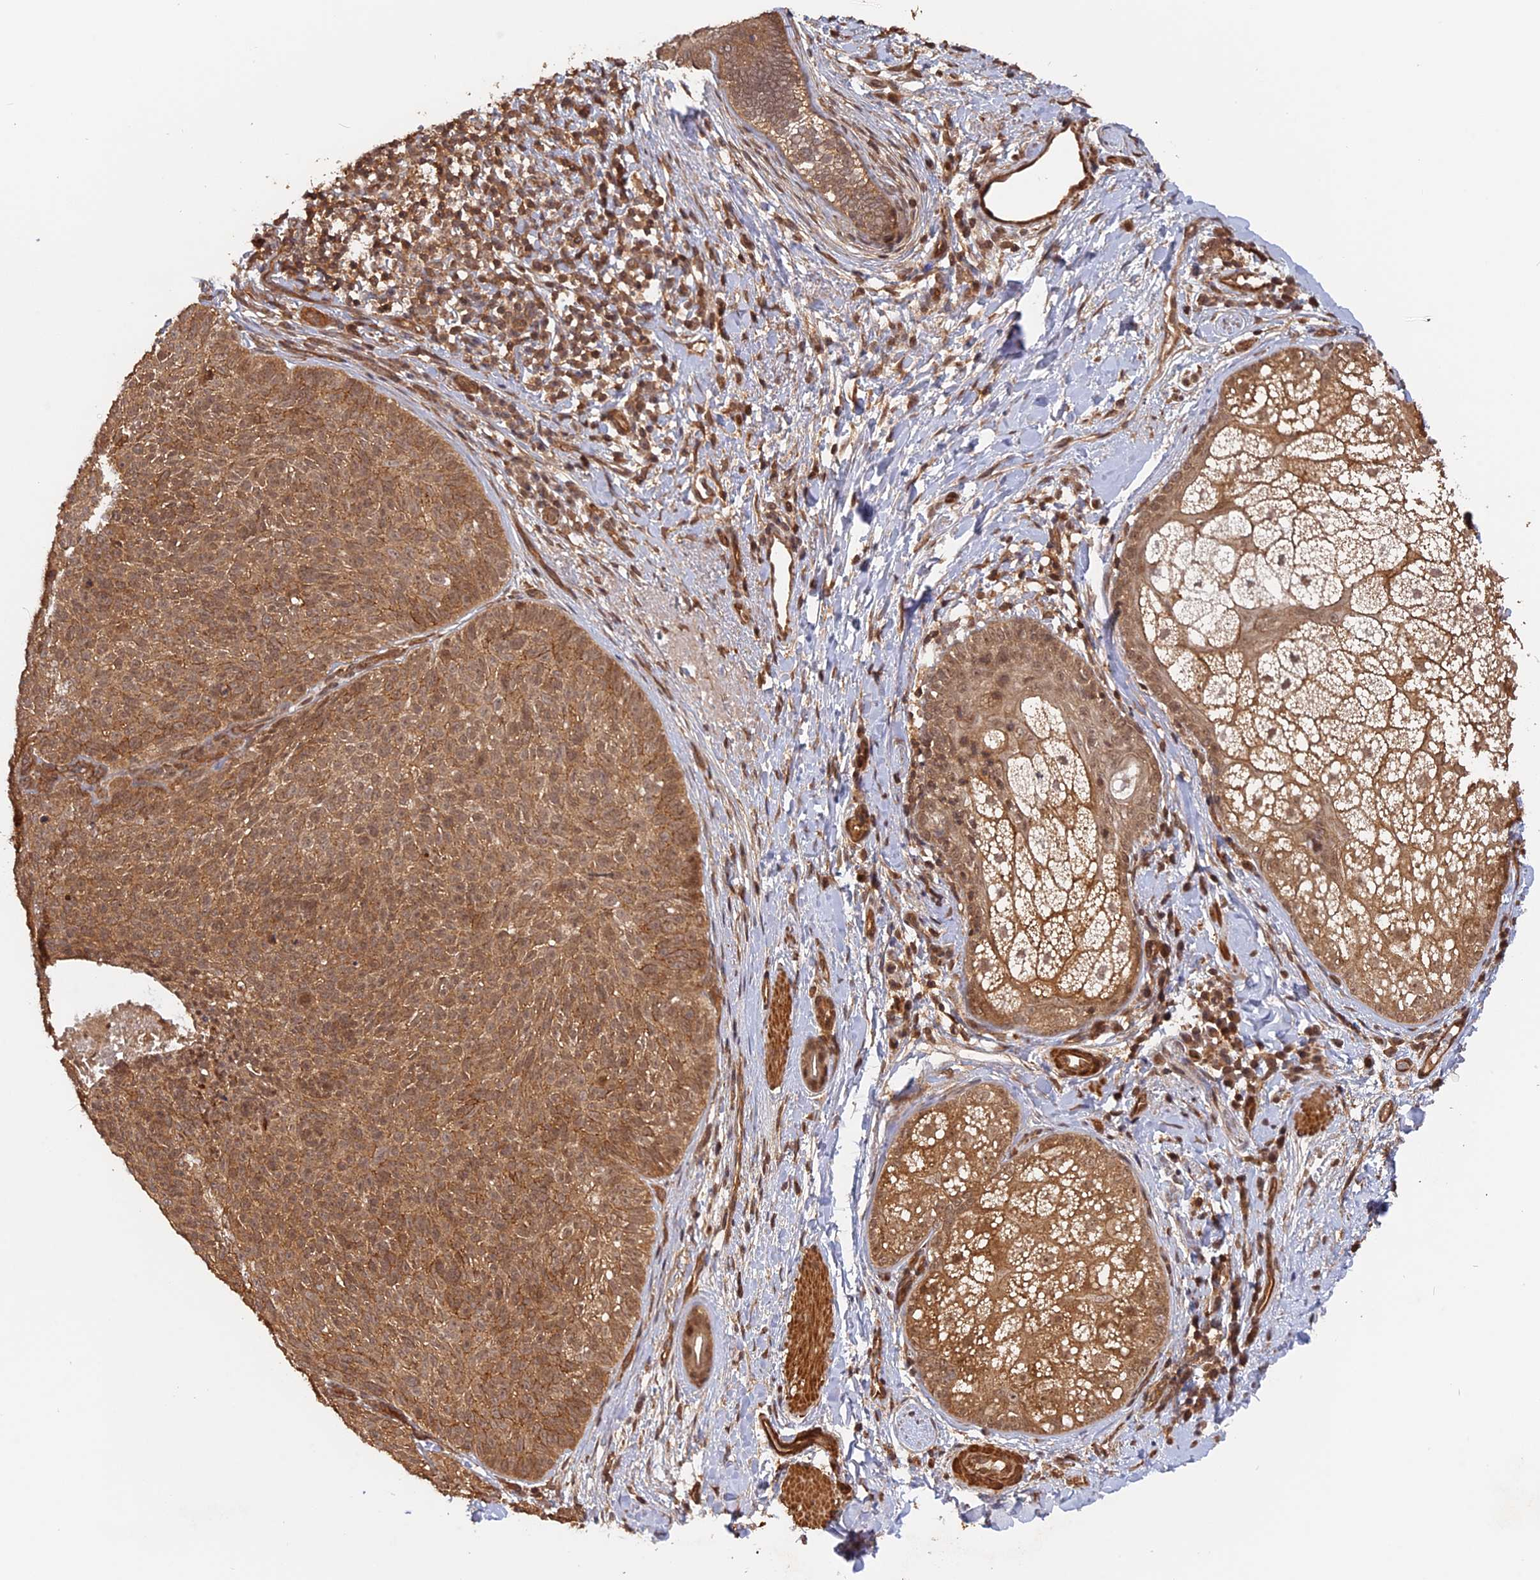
{"staining": {"intensity": "moderate", "quantity": ">75%", "location": "cytoplasmic/membranous"}, "tissue": "skin cancer", "cell_type": "Tumor cells", "image_type": "cancer", "snomed": [{"axis": "morphology", "description": "Basal cell carcinoma"}, {"axis": "topography", "description": "Skin"}], "caption": "A photomicrograph showing moderate cytoplasmic/membranous positivity in about >75% of tumor cells in skin basal cell carcinoma, as visualized by brown immunohistochemical staining.", "gene": "CCDC174", "patient": {"sex": "male", "age": 85}}